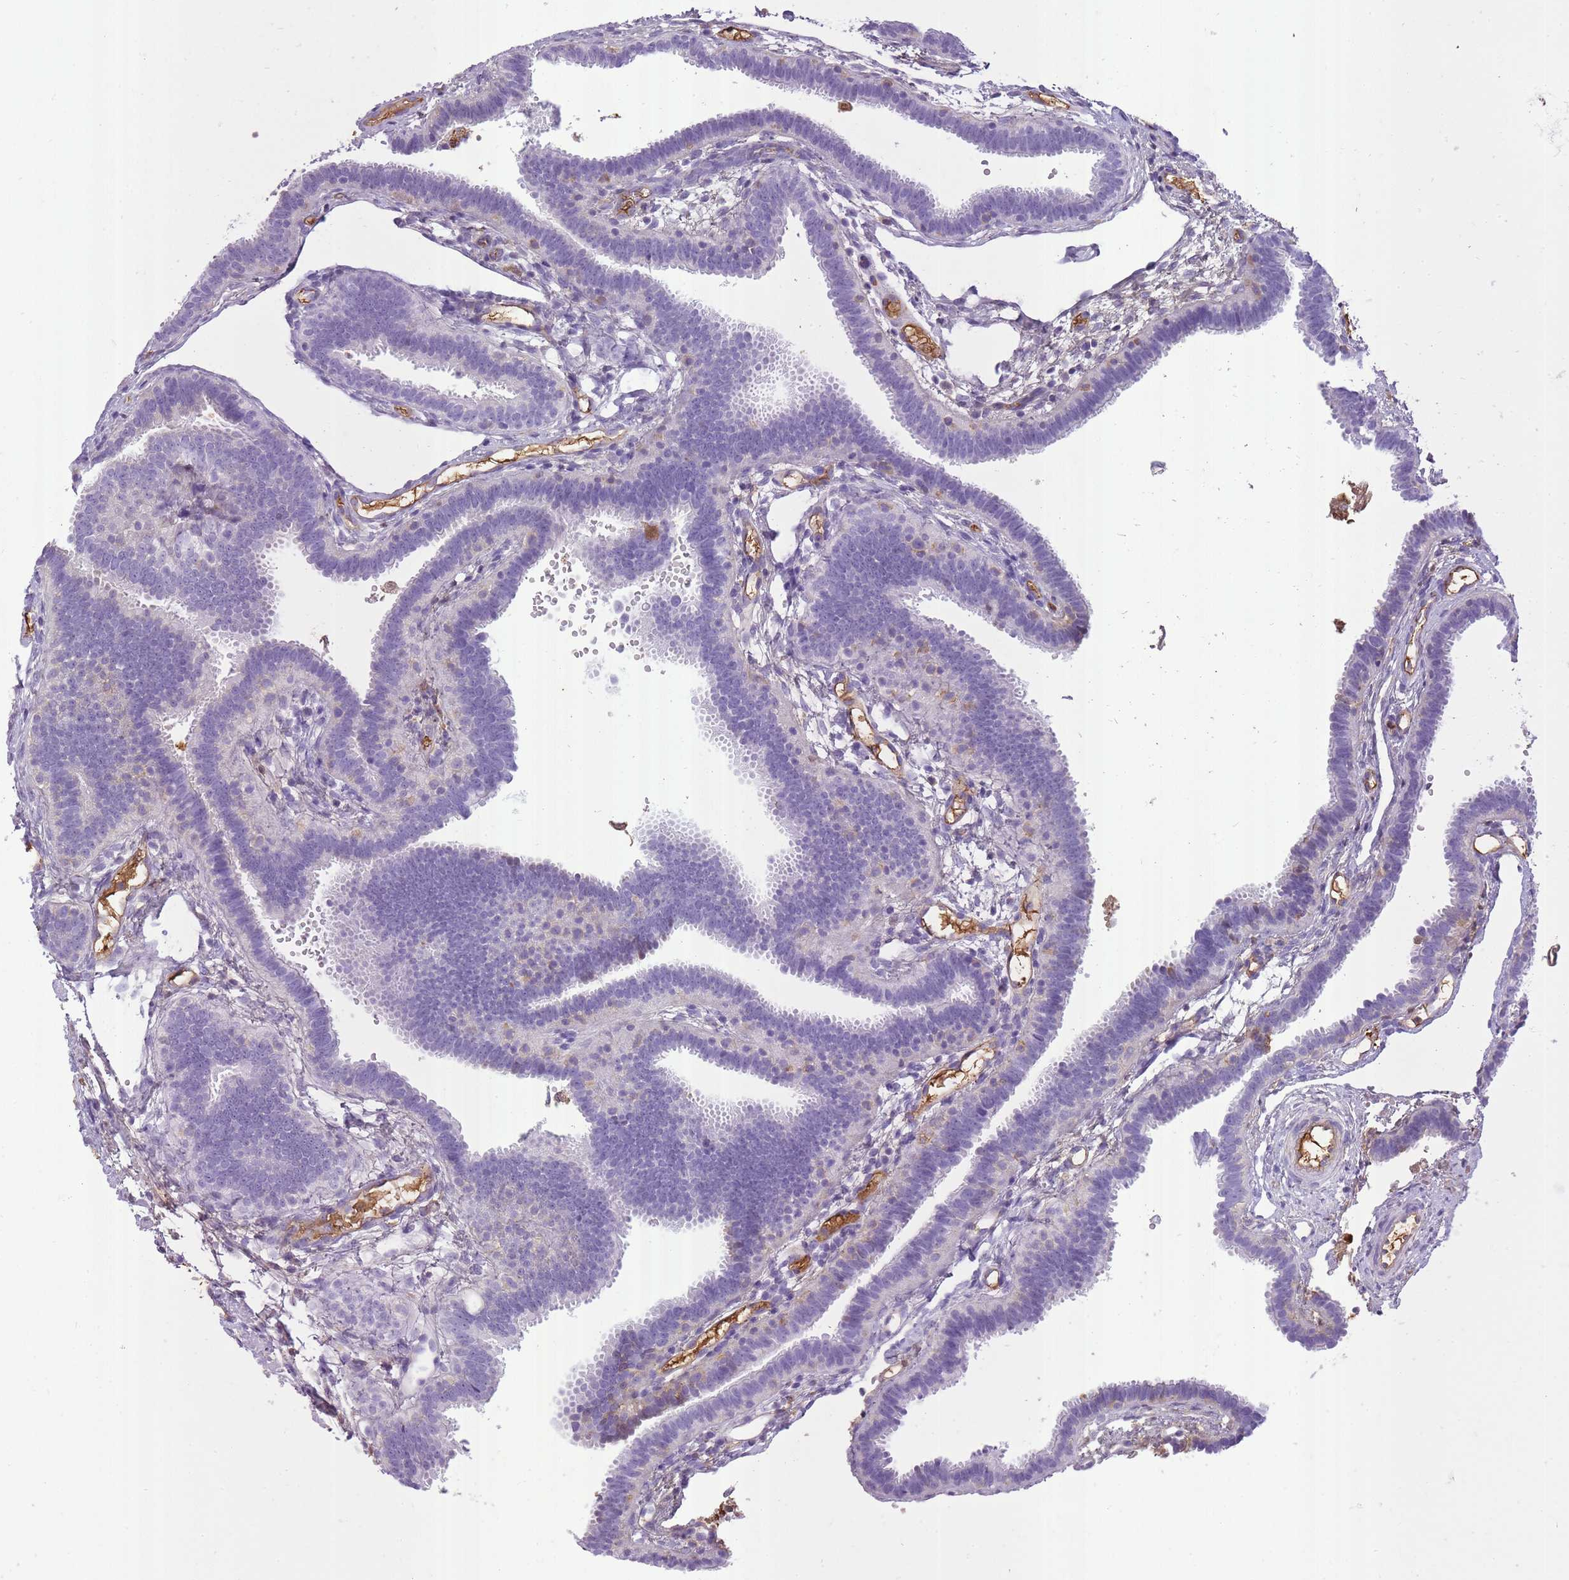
{"staining": {"intensity": "moderate", "quantity": "<25%", "location": "cytoplasmic/membranous"}, "tissue": "fallopian tube", "cell_type": "Glandular cells", "image_type": "normal", "snomed": [{"axis": "morphology", "description": "Normal tissue, NOS"}, {"axis": "topography", "description": "Fallopian tube"}], "caption": "Immunohistochemical staining of normal human fallopian tube reveals <25% levels of moderate cytoplasmic/membranous protein staining in about <25% of glandular cells. (brown staining indicates protein expression, while blue staining denotes nuclei).", "gene": "IGKV1", "patient": {"sex": "female", "age": 37}}